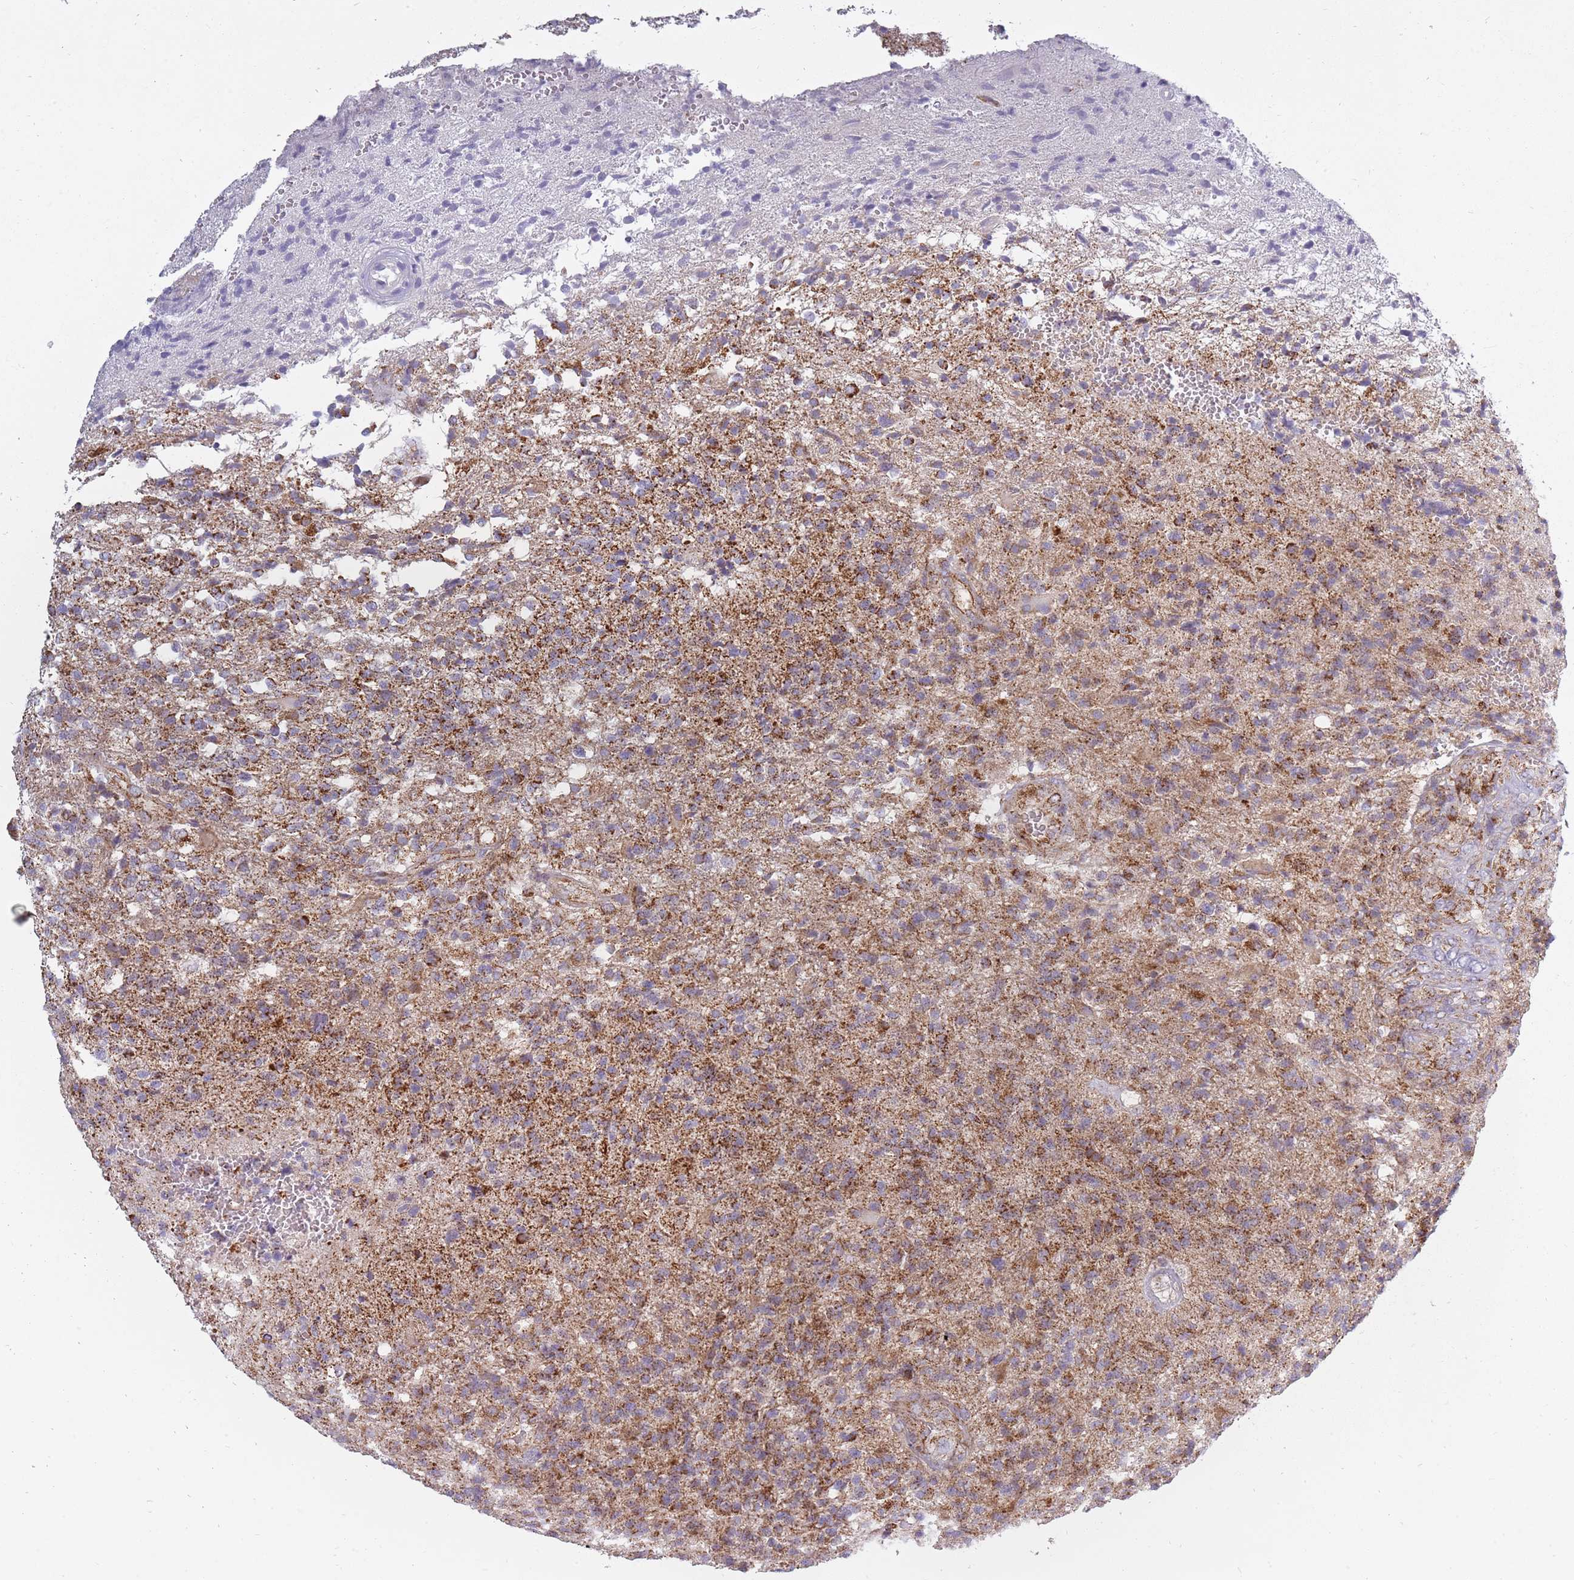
{"staining": {"intensity": "moderate", "quantity": ">75%", "location": "cytoplasmic/membranous"}, "tissue": "glioma", "cell_type": "Tumor cells", "image_type": "cancer", "snomed": [{"axis": "morphology", "description": "Glioma, malignant, High grade"}, {"axis": "topography", "description": "Brain"}], "caption": "This image exhibits malignant glioma (high-grade) stained with immunohistochemistry to label a protein in brown. The cytoplasmic/membranous of tumor cells show moderate positivity for the protein. Nuclei are counter-stained blue.", "gene": "ALKBH4", "patient": {"sex": "male", "age": 56}}